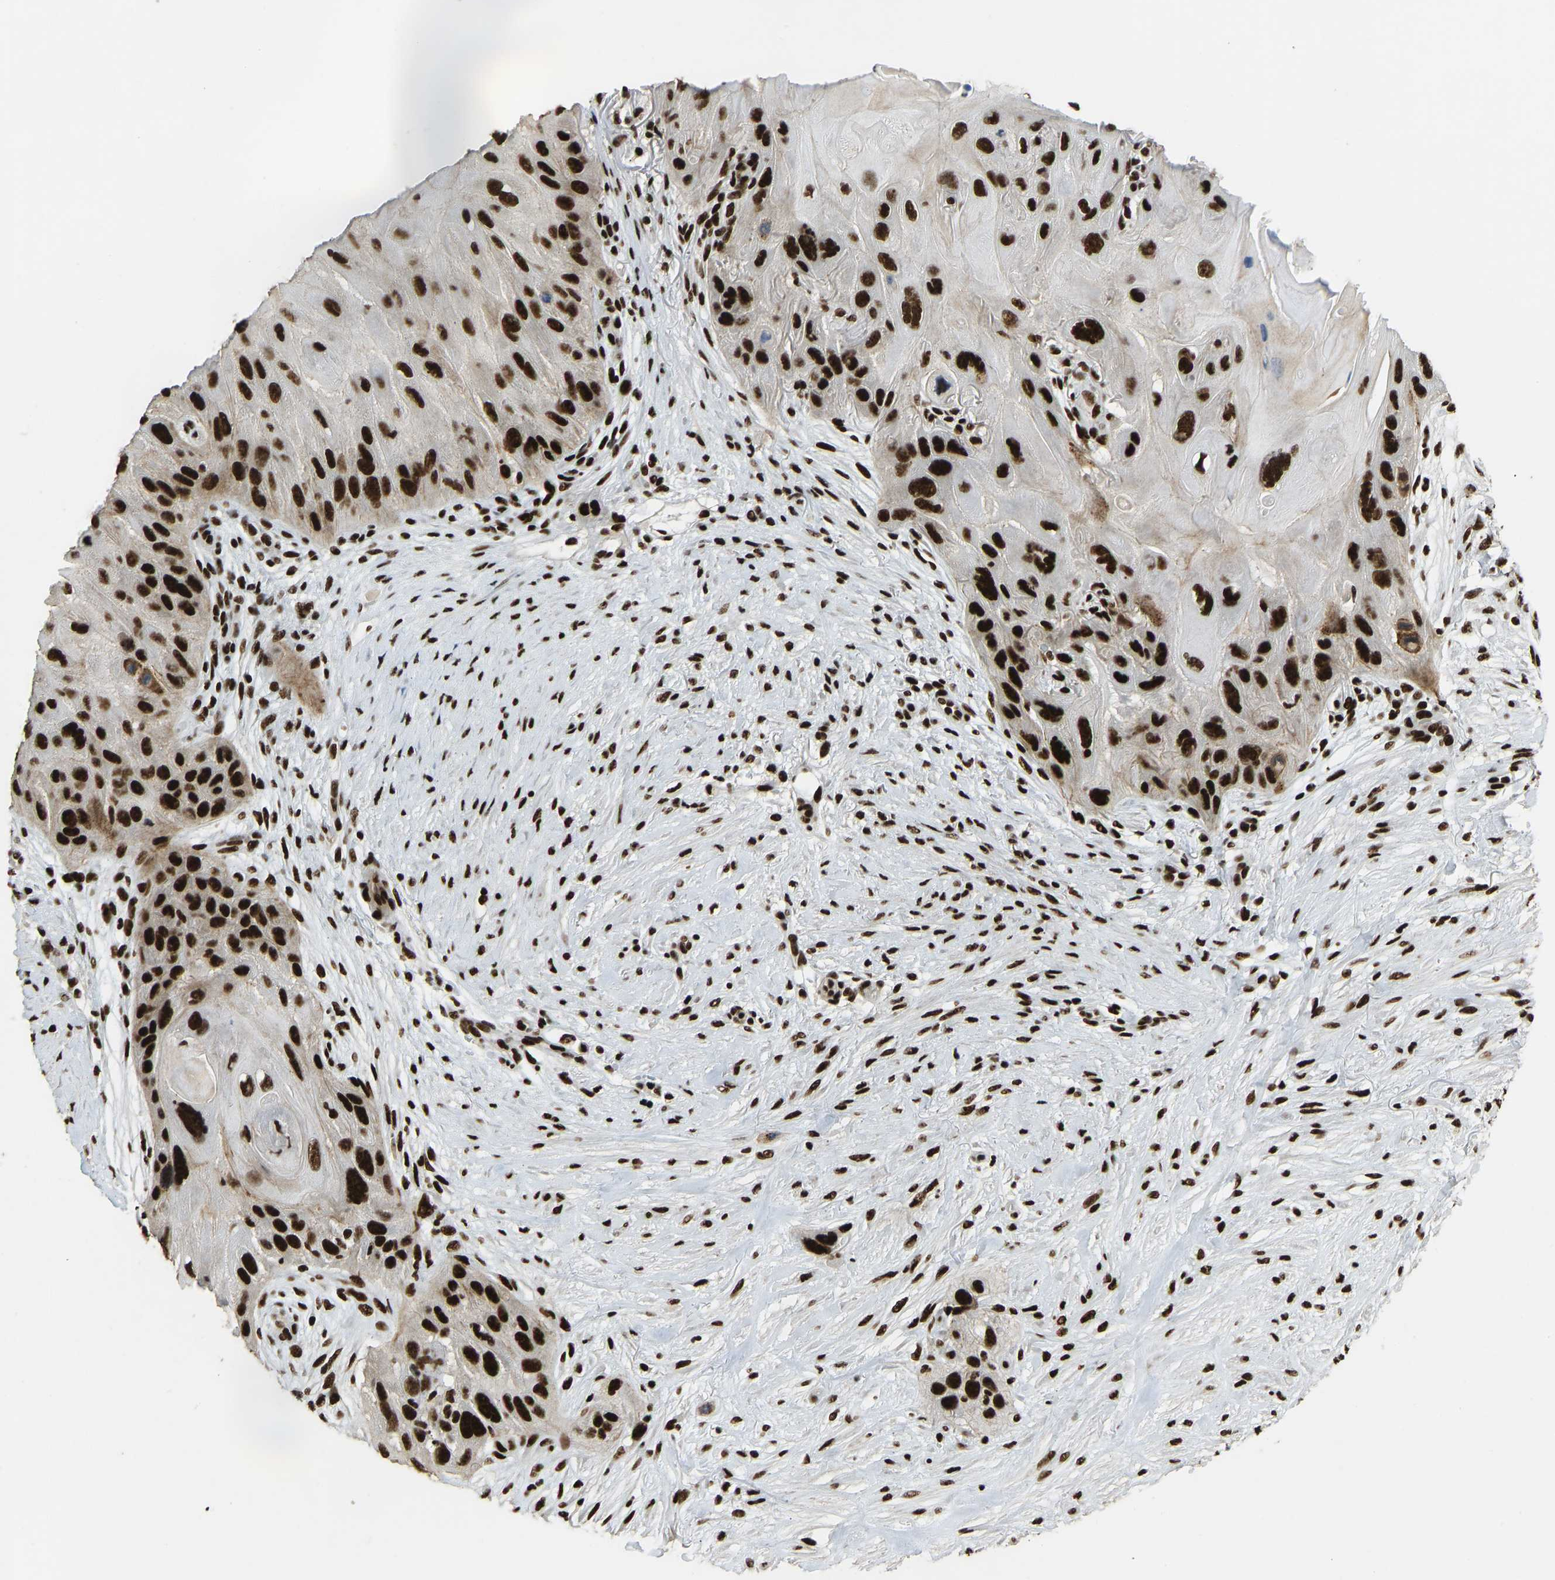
{"staining": {"intensity": "strong", "quantity": ">75%", "location": "nuclear"}, "tissue": "skin cancer", "cell_type": "Tumor cells", "image_type": "cancer", "snomed": [{"axis": "morphology", "description": "Squamous cell carcinoma, NOS"}, {"axis": "topography", "description": "Skin"}], "caption": "Strong nuclear positivity for a protein is seen in about >75% of tumor cells of skin cancer using IHC.", "gene": "FOXK1", "patient": {"sex": "female", "age": 77}}